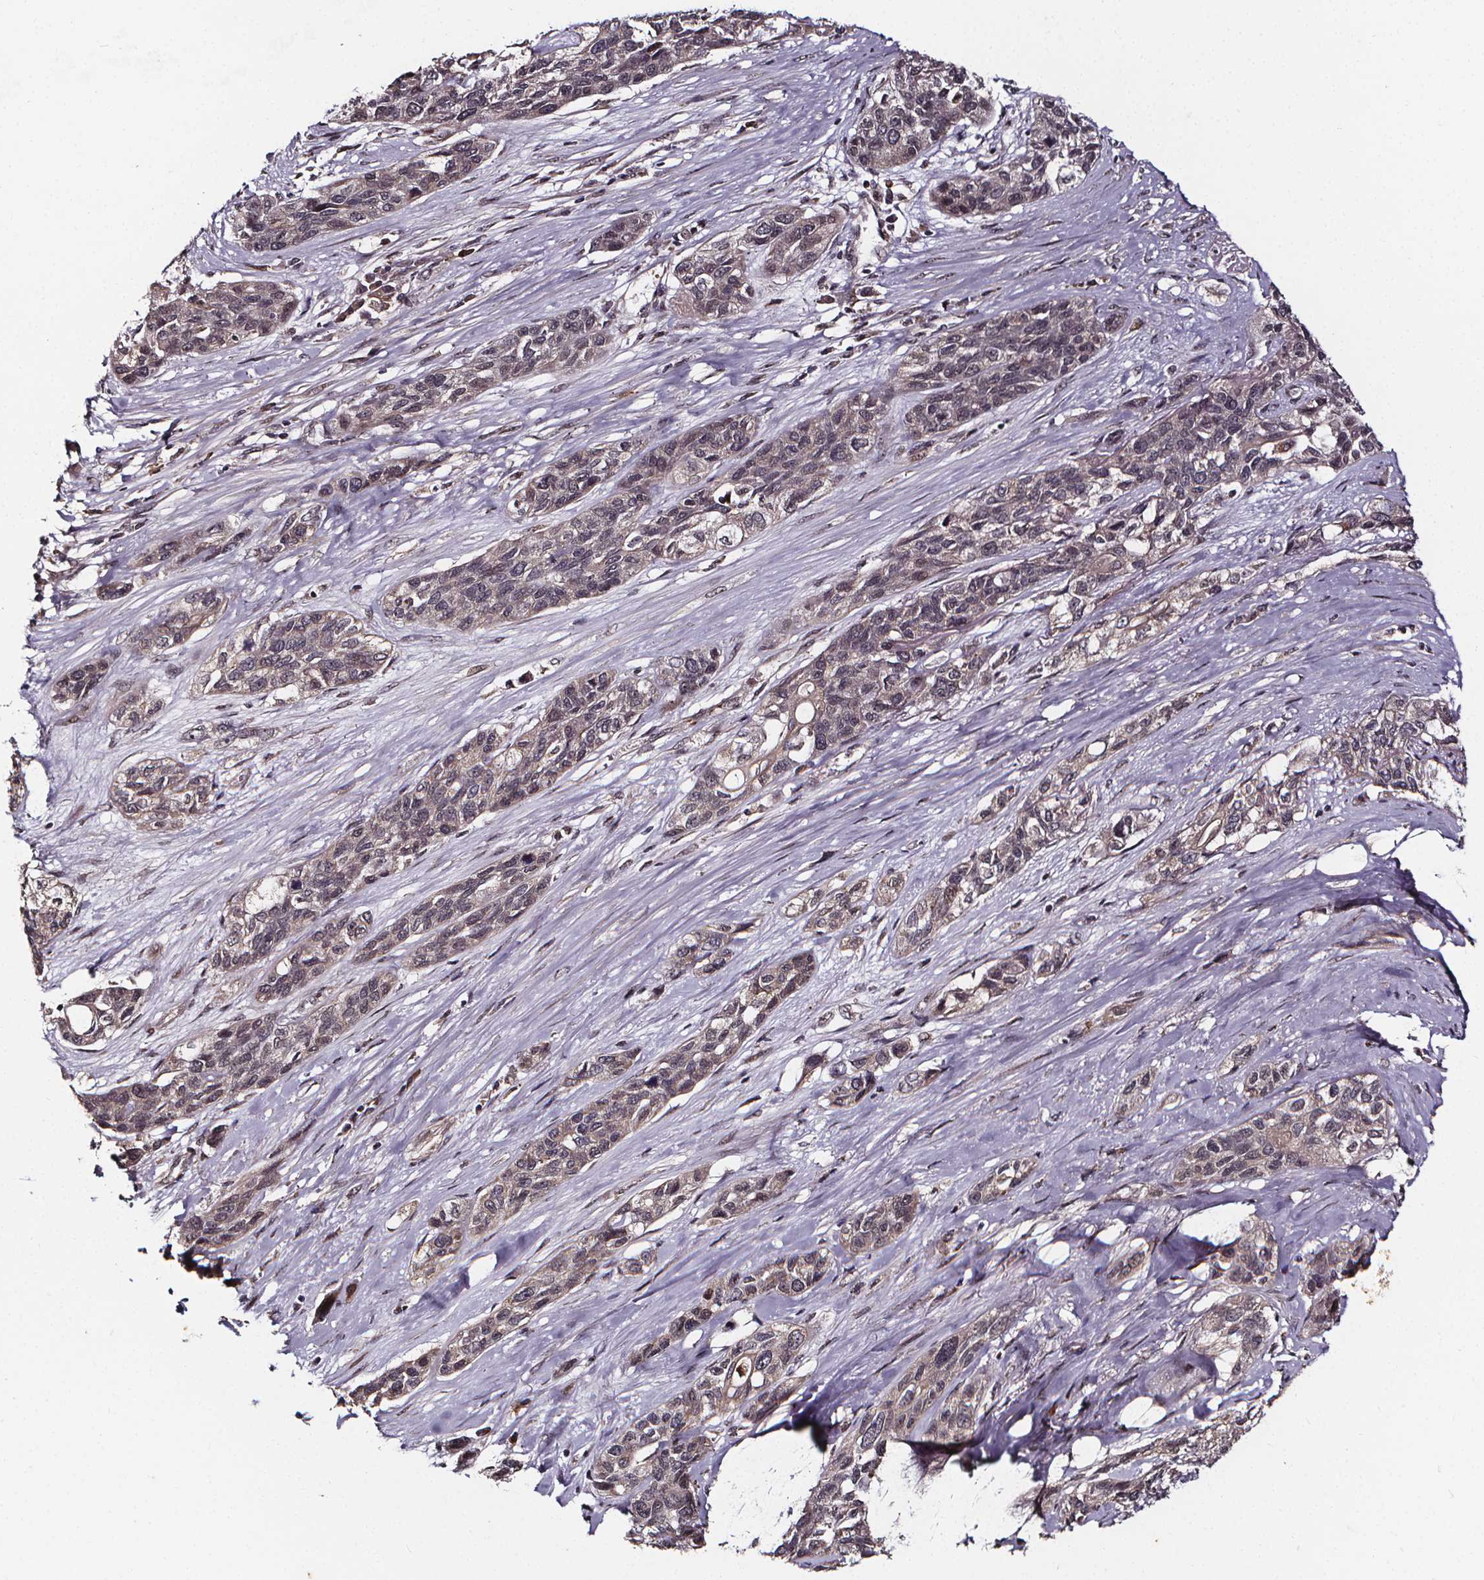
{"staining": {"intensity": "negative", "quantity": "none", "location": "none"}, "tissue": "lung cancer", "cell_type": "Tumor cells", "image_type": "cancer", "snomed": [{"axis": "morphology", "description": "Squamous cell carcinoma, NOS"}, {"axis": "topography", "description": "Lung"}], "caption": "Tumor cells are negative for brown protein staining in lung squamous cell carcinoma.", "gene": "DDIT3", "patient": {"sex": "female", "age": 70}}